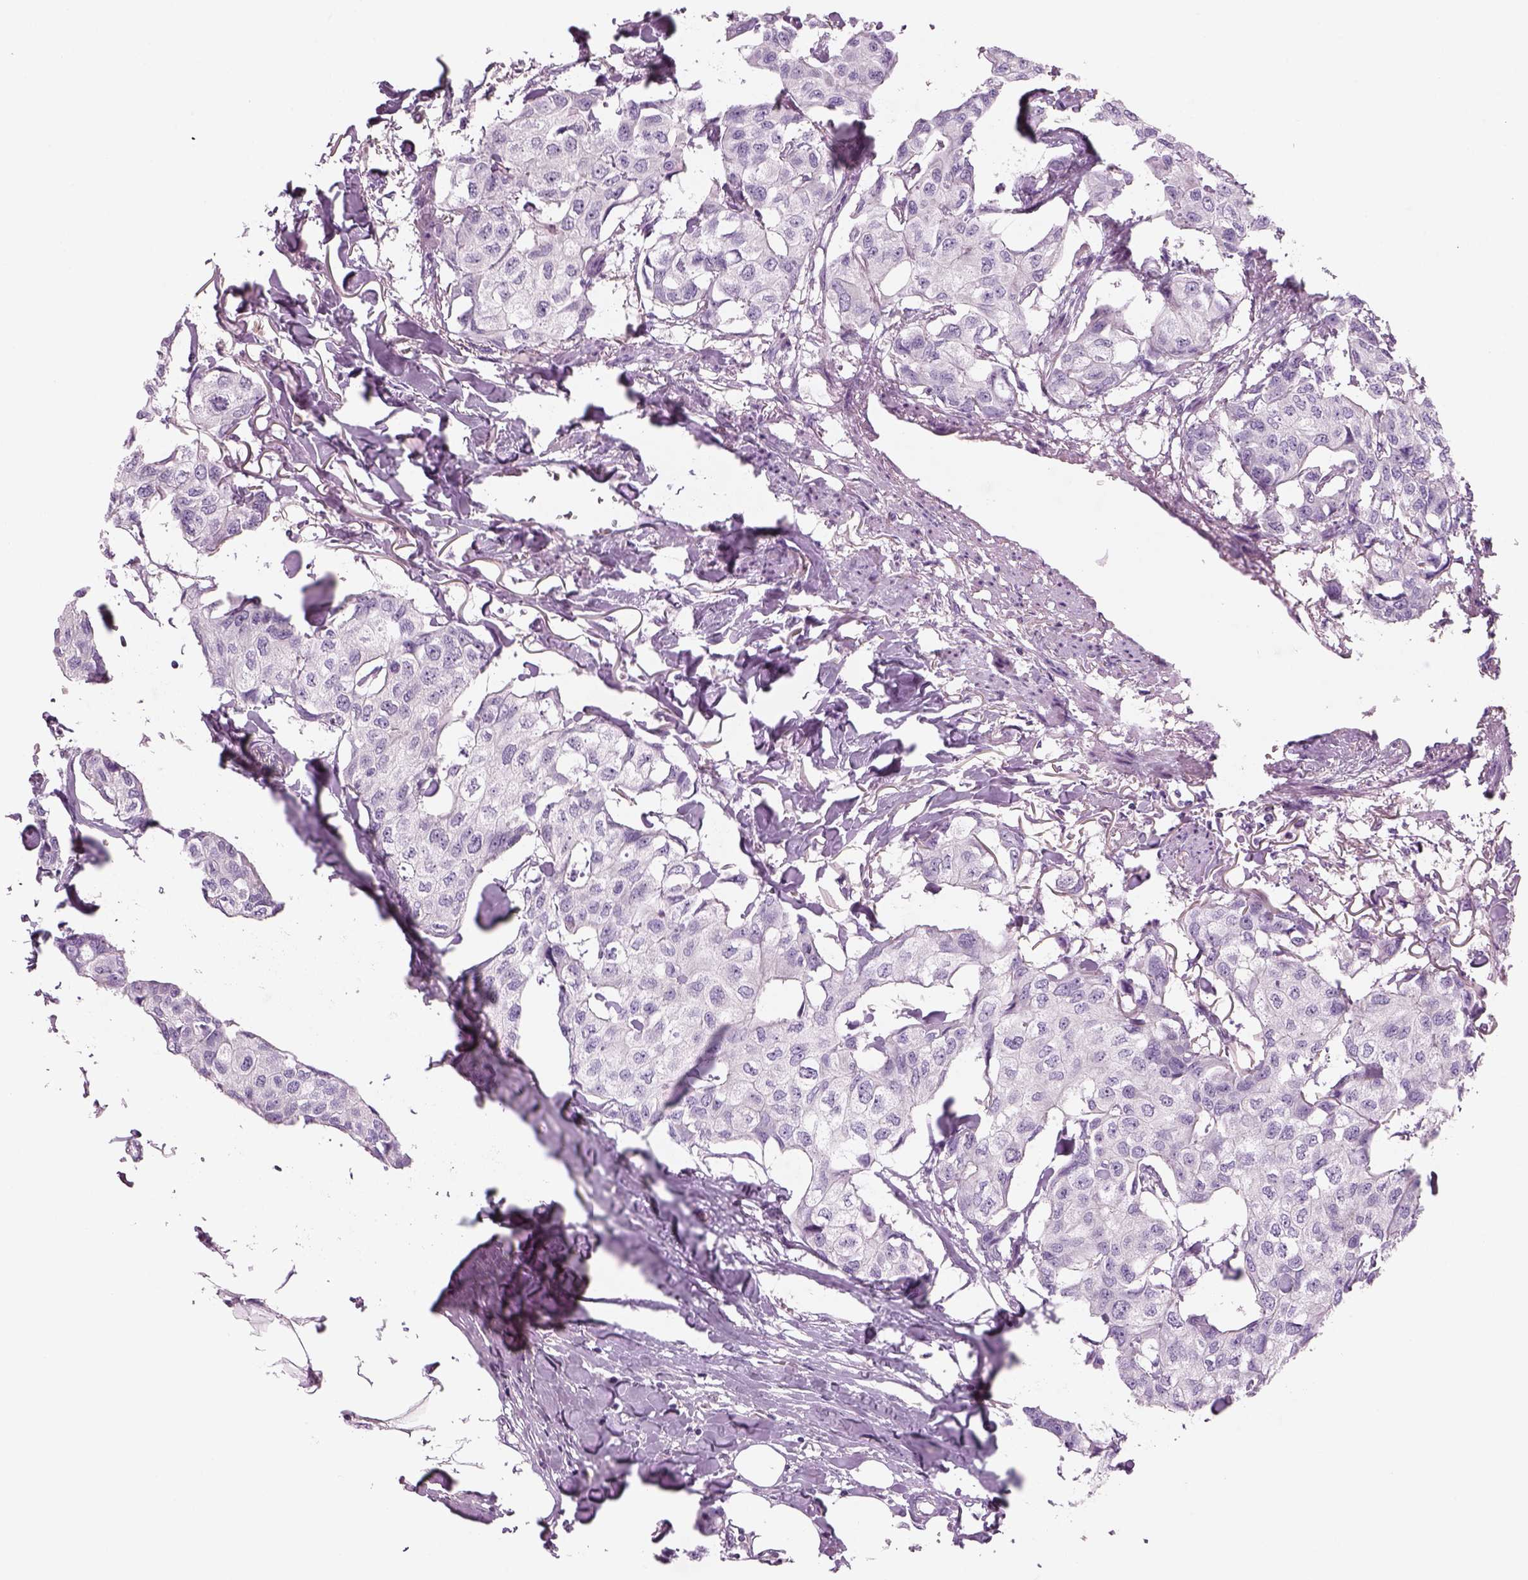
{"staining": {"intensity": "negative", "quantity": "none", "location": "none"}, "tissue": "breast cancer", "cell_type": "Tumor cells", "image_type": "cancer", "snomed": [{"axis": "morphology", "description": "Duct carcinoma"}, {"axis": "topography", "description": "Breast"}], "caption": "DAB immunohistochemical staining of breast cancer demonstrates no significant expression in tumor cells. Nuclei are stained in blue.", "gene": "SLC1A7", "patient": {"sex": "female", "age": 80}}